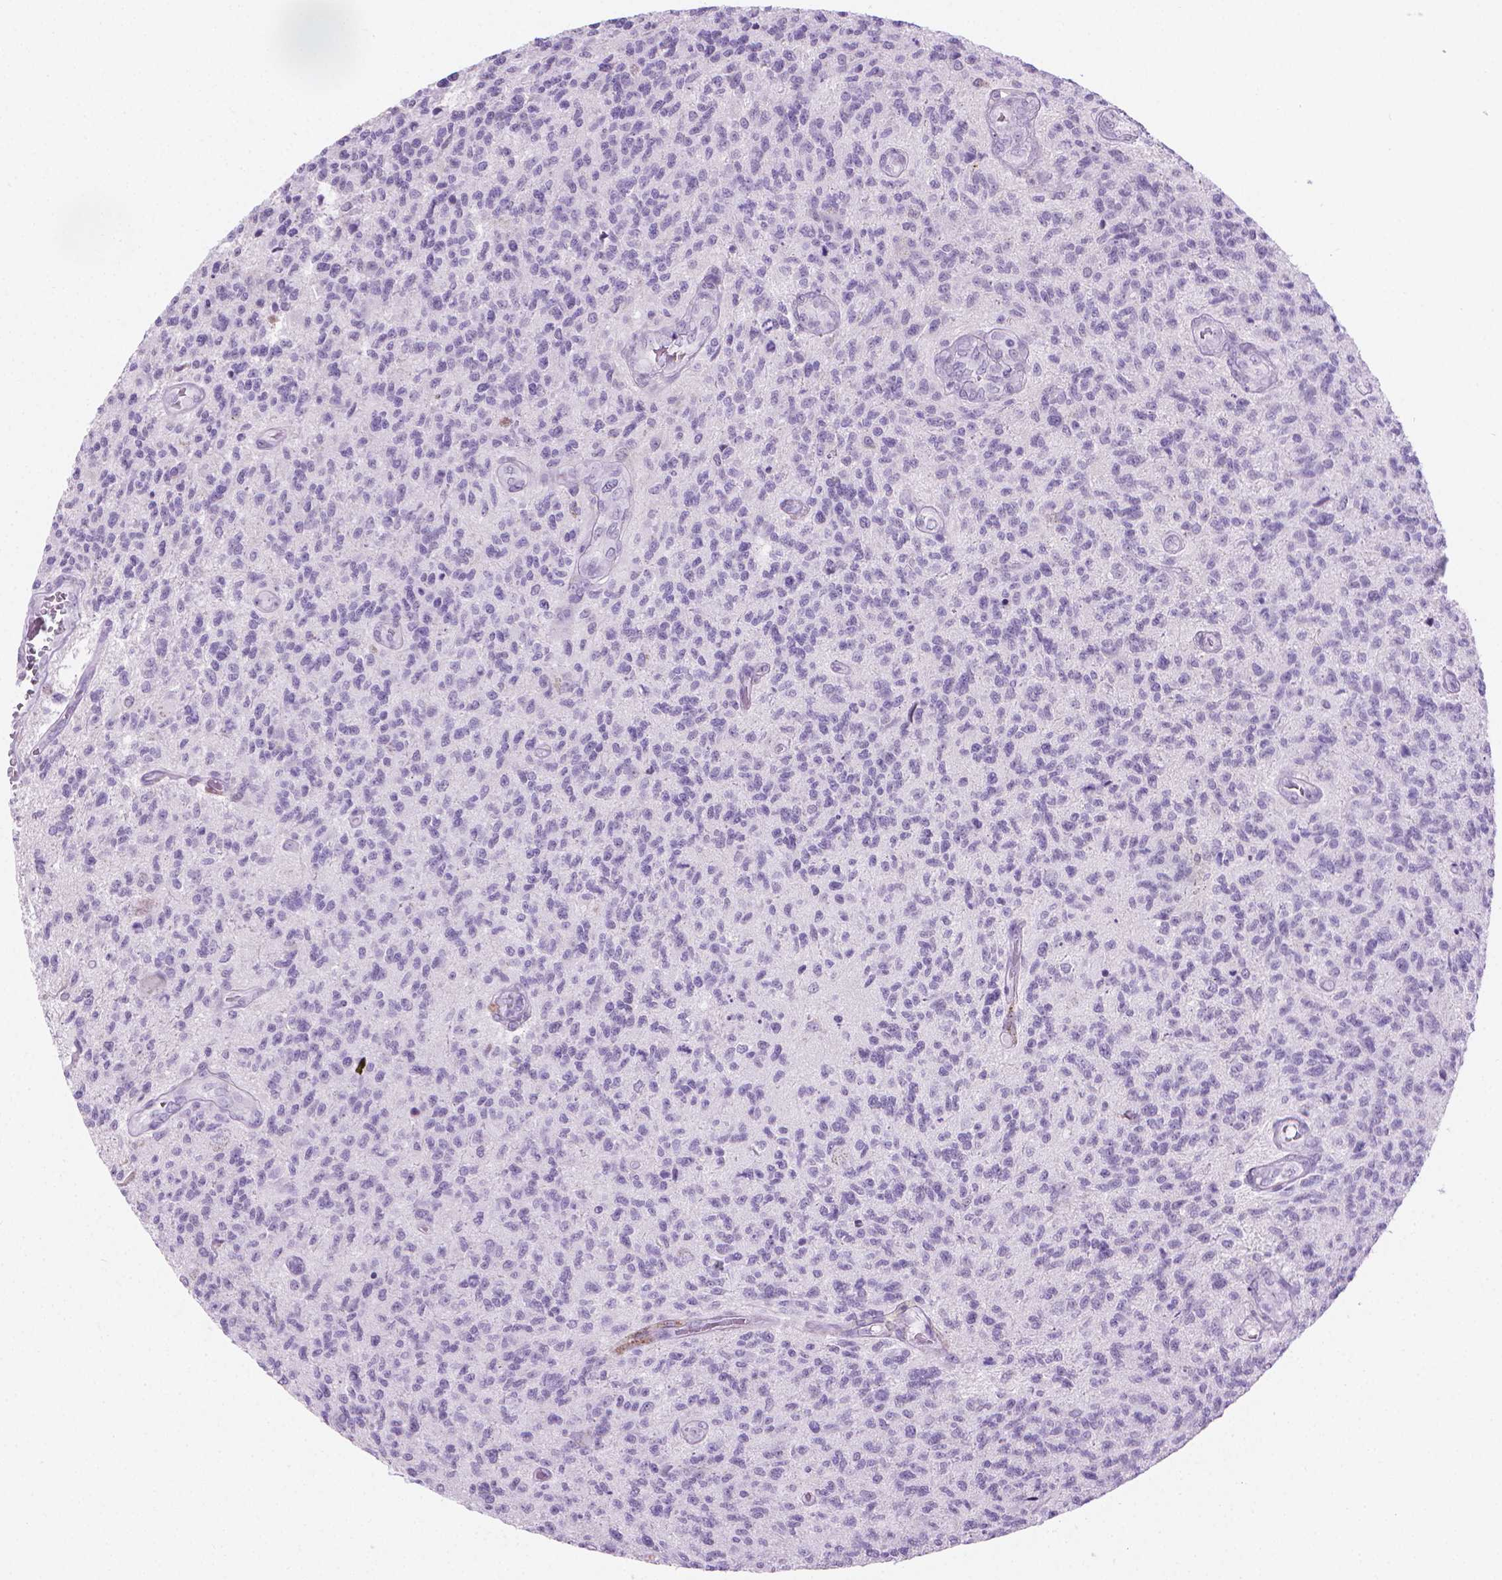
{"staining": {"intensity": "negative", "quantity": "none", "location": "none"}, "tissue": "glioma", "cell_type": "Tumor cells", "image_type": "cancer", "snomed": [{"axis": "morphology", "description": "Glioma, malignant, High grade"}, {"axis": "topography", "description": "Brain"}], "caption": "Tumor cells show no significant positivity in malignant glioma (high-grade).", "gene": "CFAP52", "patient": {"sex": "male", "age": 56}}